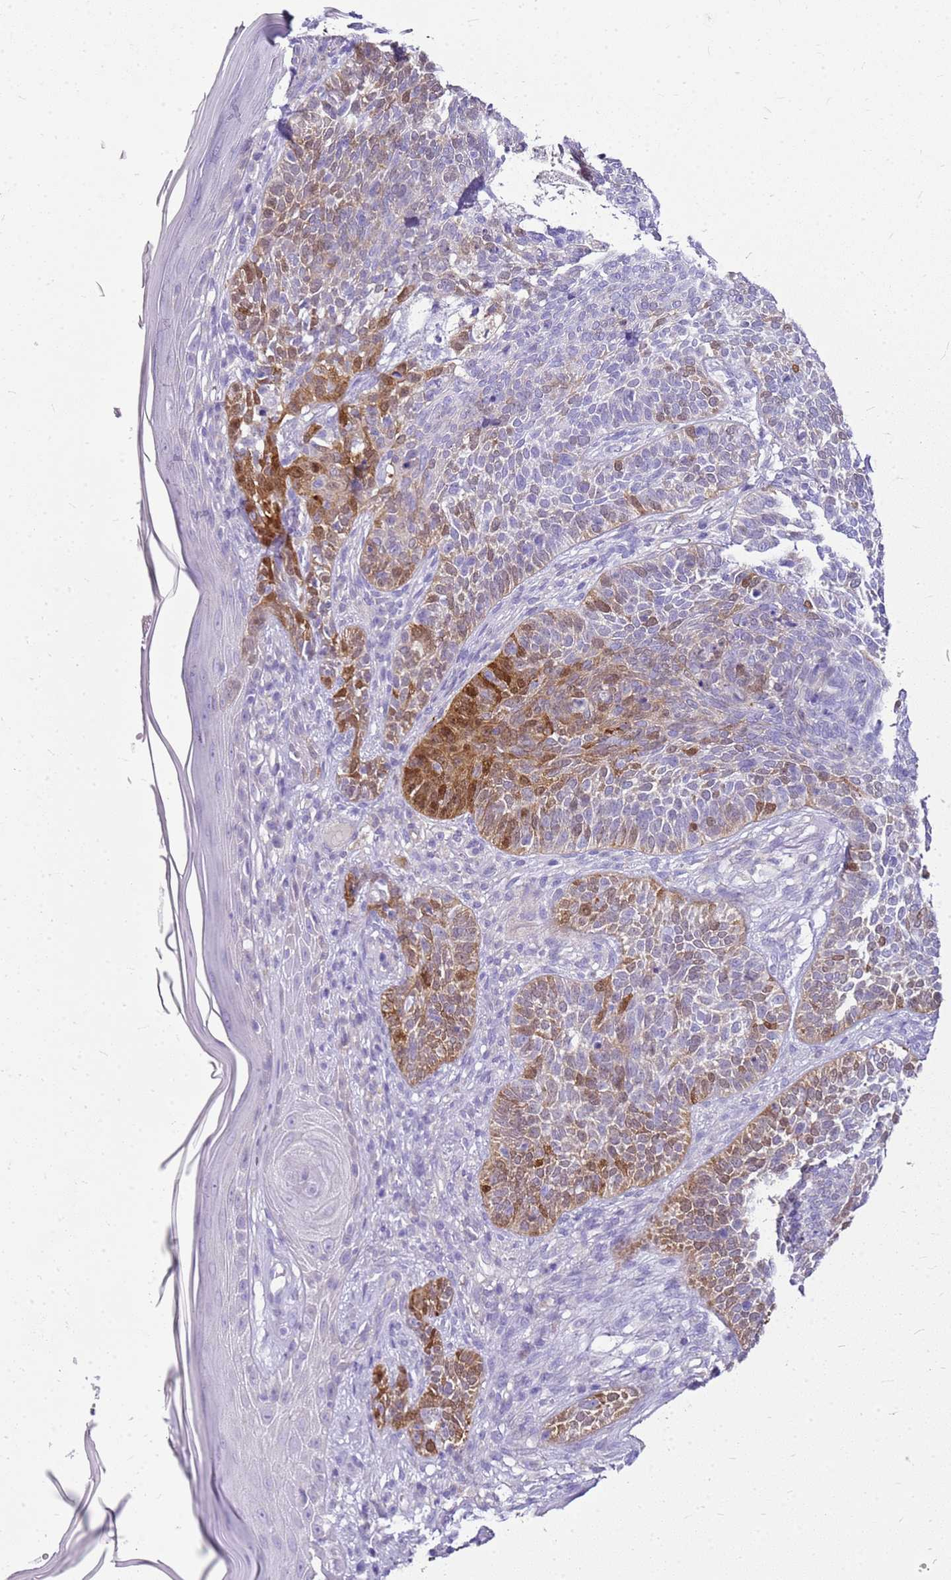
{"staining": {"intensity": "moderate", "quantity": "<25%", "location": "cytoplasmic/membranous,nuclear"}, "tissue": "skin cancer", "cell_type": "Tumor cells", "image_type": "cancer", "snomed": [{"axis": "morphology", "description": "Basal cell carcinoma"}, {"axis": "topography", "description": "Skin"}], "caption": "Immunohistochemistry (IHC) micrograph of neoplastic tissue: human skin cancer stained using IHC demonstrates low levels of moderate protein expression localized specifically in the cytoplasmic/membranous and nuclear of tumor cells, appearing as a cytoplasmic/membranous and nuclear brown color.", "gene": "SULT1E1", "patient": {"sex": "male", "age": 85}}